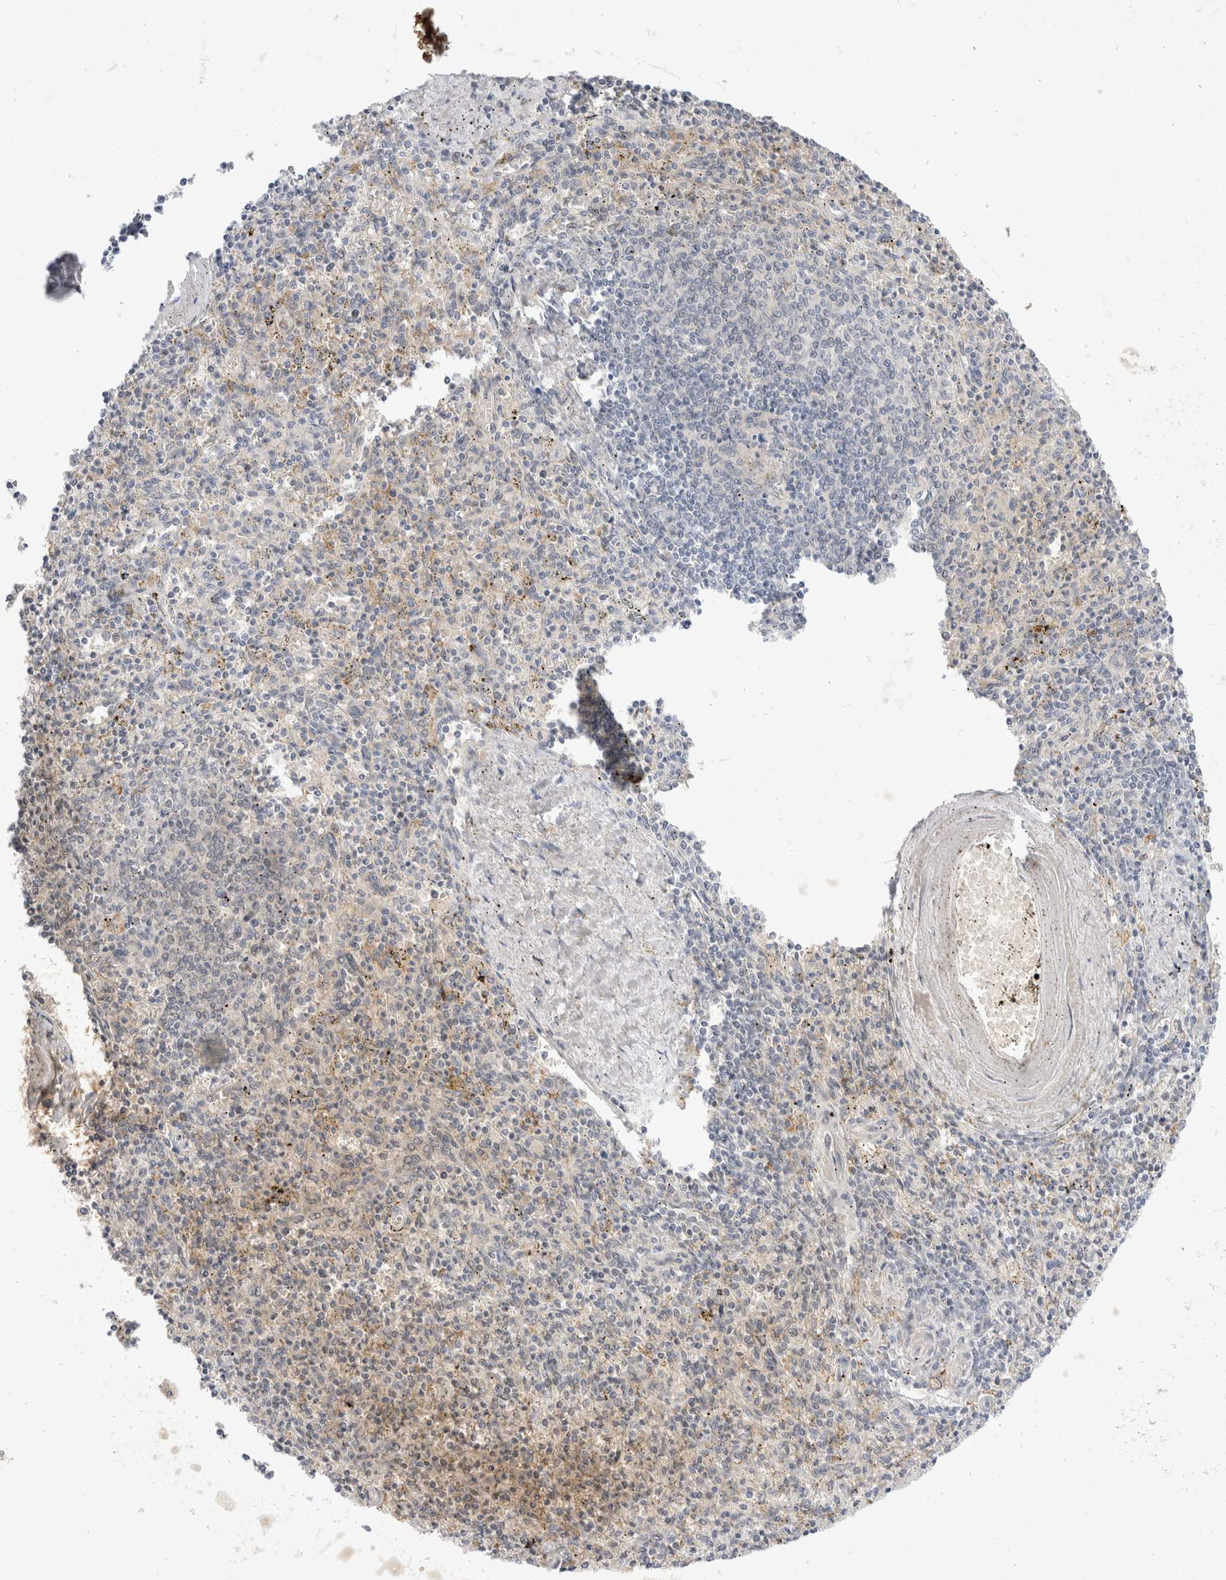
{"staining": {"intensity": "weak", "quantity": "<25%", "location": "cytoplasmic/membranous"}, "tissue": "spleen", "cell_type": "Cells in red pulp", "image_type": "normal", "snomed": [{"axis": "morphology", "description": "Normal tissue, NOS"}, {"axis": "topography", "description": "Spleen"}], "caption": "DAB immunohistochemical staining of normal human spleen reveals no significant expression in cells in red pulp.", "gene": "TOM1L2", "patient": {"sex": "male", "age": 72}}